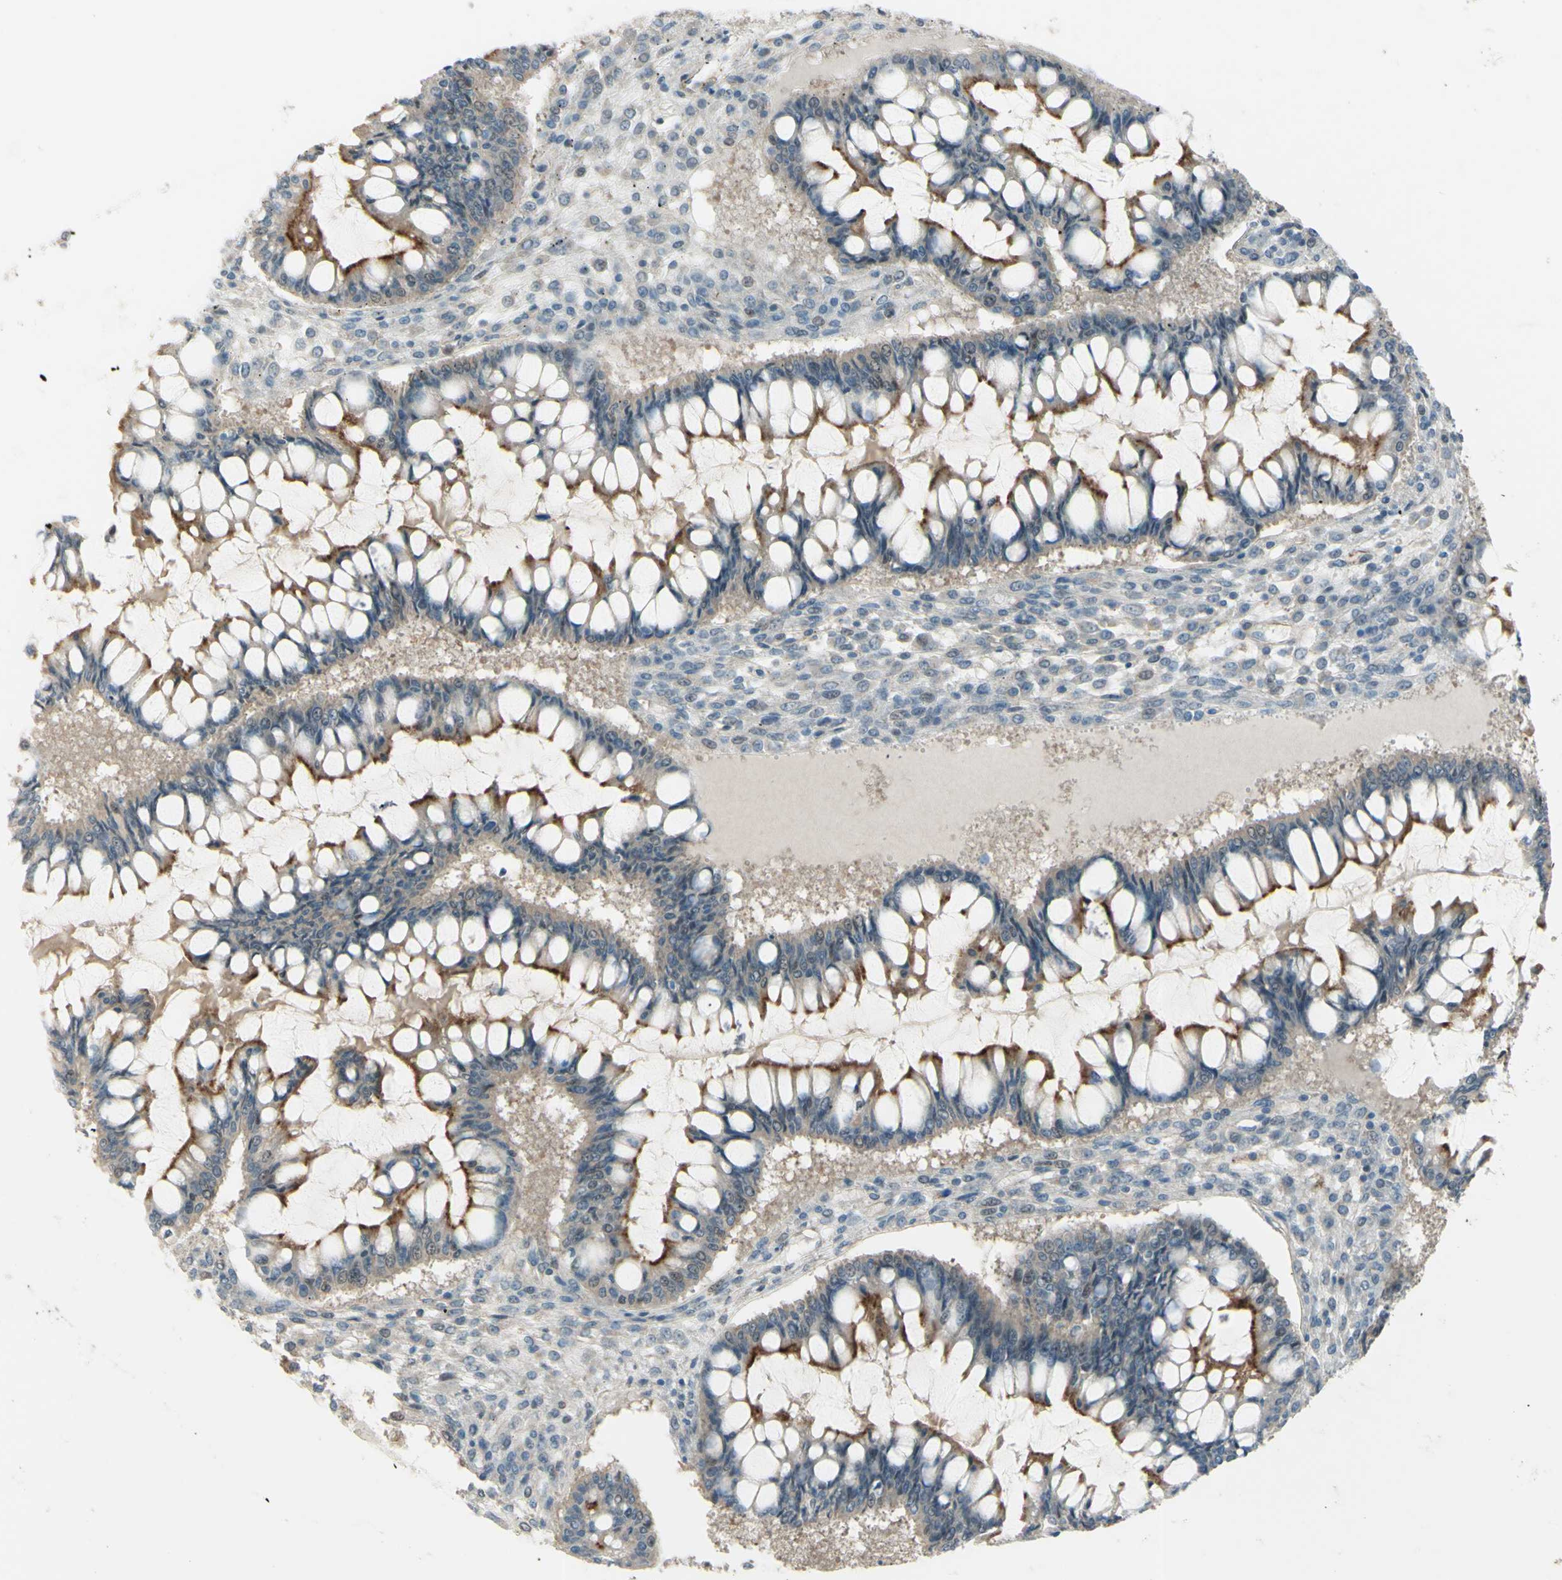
{"staining": {"intensity": "moderate", "quantity": ">75%", "location": "cytoplasmic/membranous"}, "tissue": "ovarian cancer", "cell_type": "Tumor cells", "image_type": "cancer", "snomed": [{"axis": "morphology", "description": "Cystadenocarcinoma, mucinous, NOS"}, {"axis": "topography", "description": "Ovary"}], "caption": "Protein expression by IHC shows moderate cytoplasmic/membranous staining in about >75% of tumor cells in ovarian cancer (mucinous cystadenocarcinoma).", "gene": "LMTK2", "patient": {"sex": "female", "age": 73}}